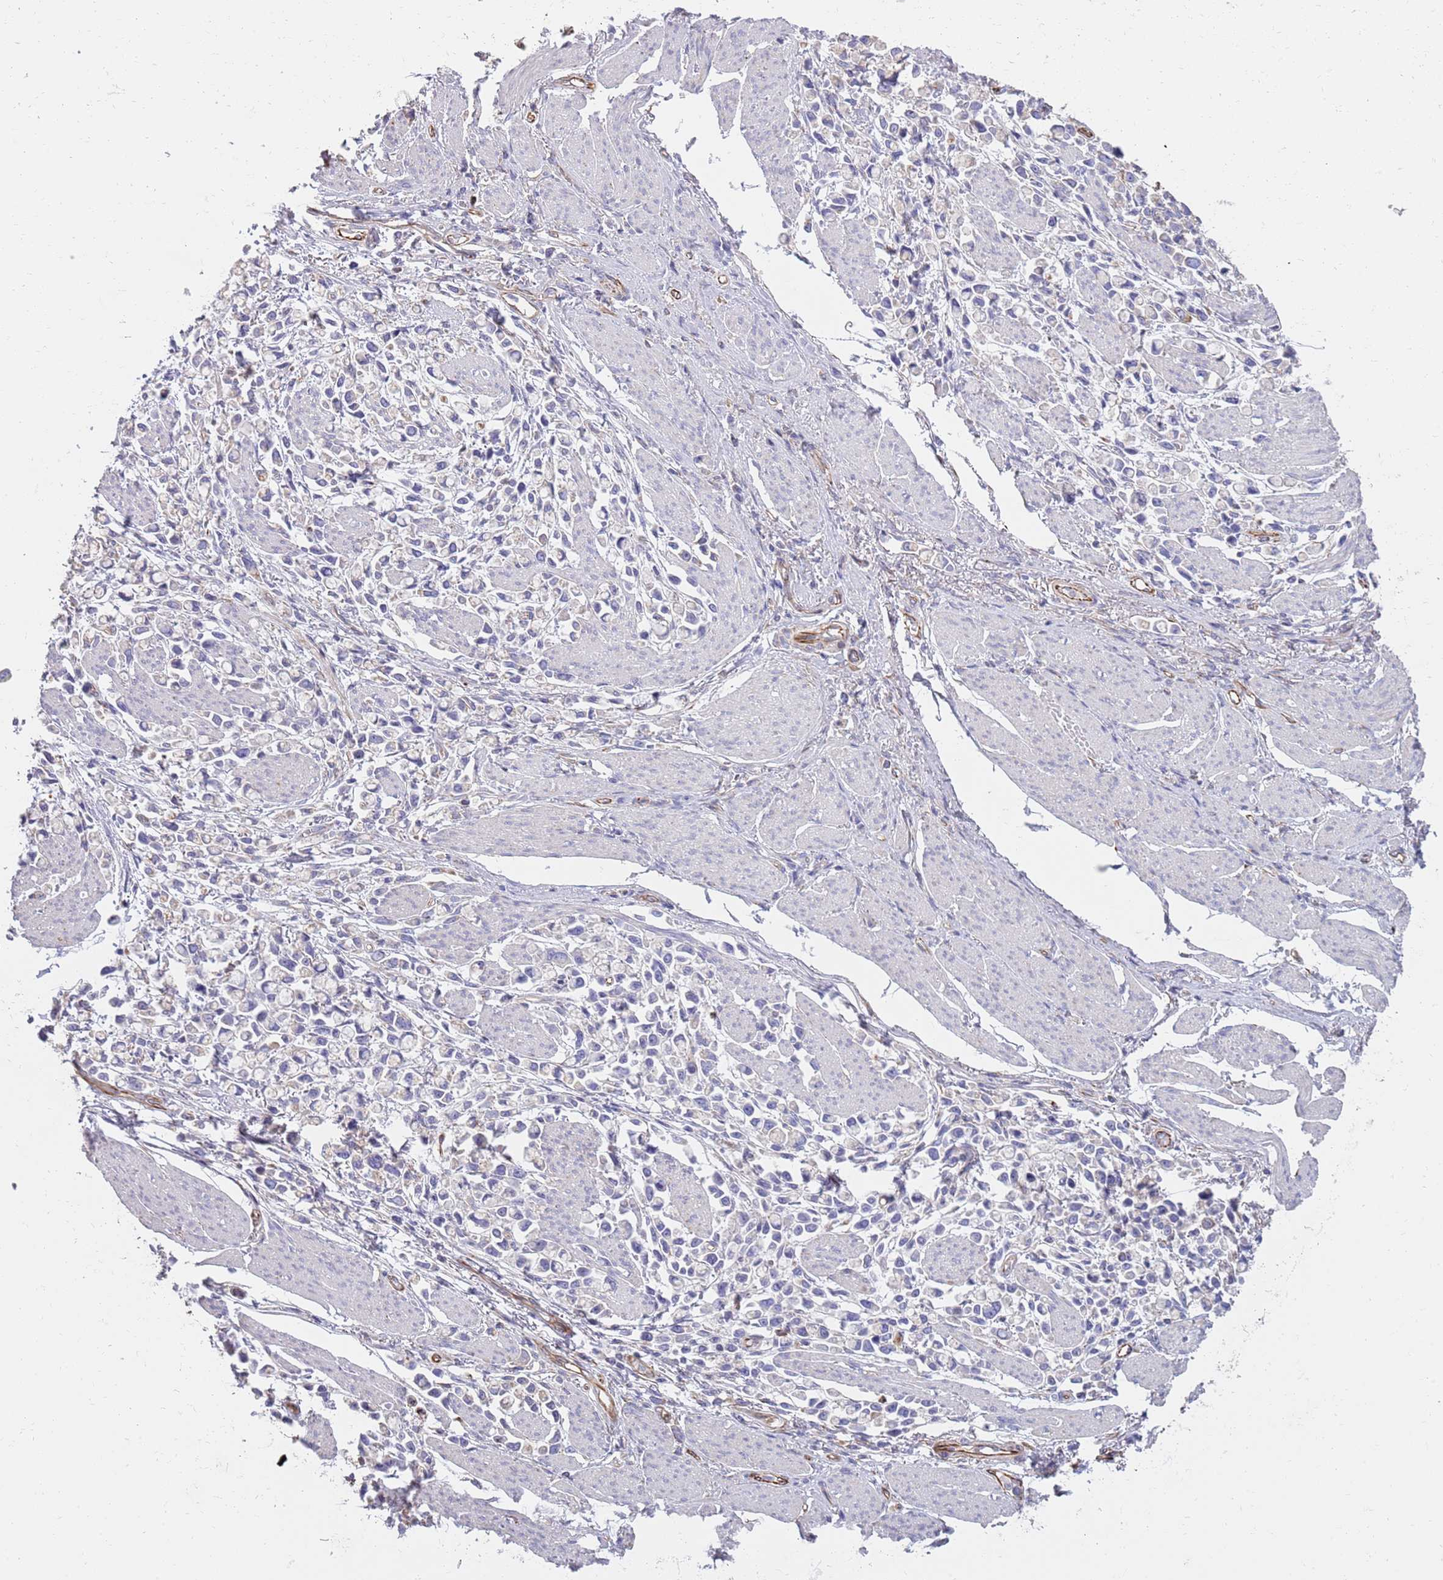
{"staining": {"intensity": "negative", "quantity": "none", "location": "none"}, "tissue": "stomach cancer", "cell_type": "Tumor cells", "image_type": "cancer", "snomed": [{"axis": "morphology", "description": "Adenocarcinoma, NOS"}, {"axis": "topography", "description": "Stomach"}], "caption": "Stomach cancer (adenocarcinoma) was stained to show a protein in brown. There is no significant expression in tumor cells.", "gene": "MOGAT1", "patient": {"sex": "female", "age": 81}}